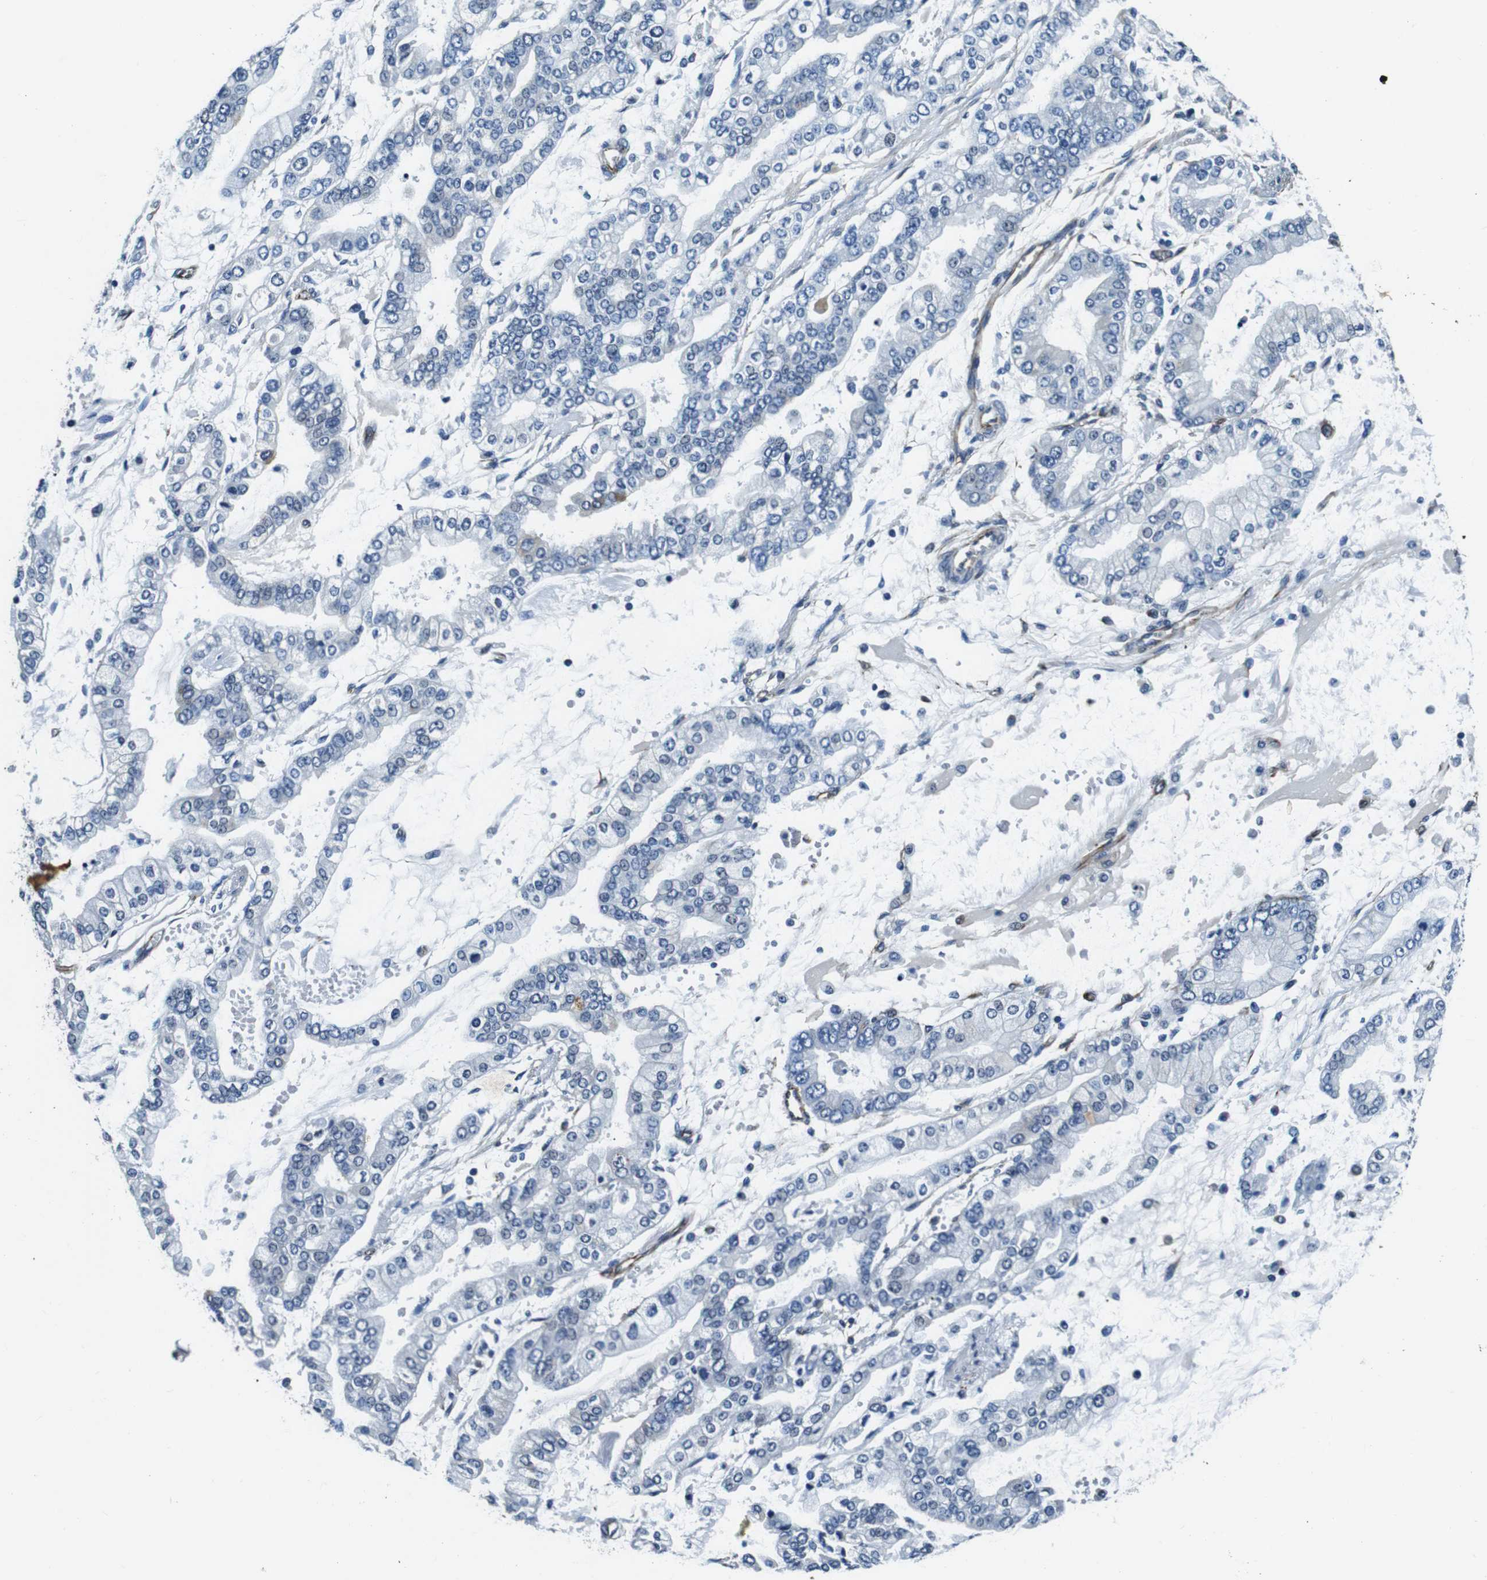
{"staining": {"intensity": "negative", "quantity": "none", "location": "none"}, "tissue": "stomach cancer", "cell_type": "Tumor cells", "image_type": "cancer", "snomed": [{"axis": "morphology", "description": "Normal tissue, NOS"}, {"axis": "morphology", "description": "Adenocarcinoma, NOS"}, {"axis": "topography", "description": "Stomach, upper"}, {"axis": "topography", "description": "Stomach"}], "caption": "IHC micrograph of neoplastic tissue: human adenocarcinoma (stomach) stained with DAB reveals no significant protein staining in tumor cells.", "gene": "GJE1", "patient": {"sex": "male", "age": 76}}